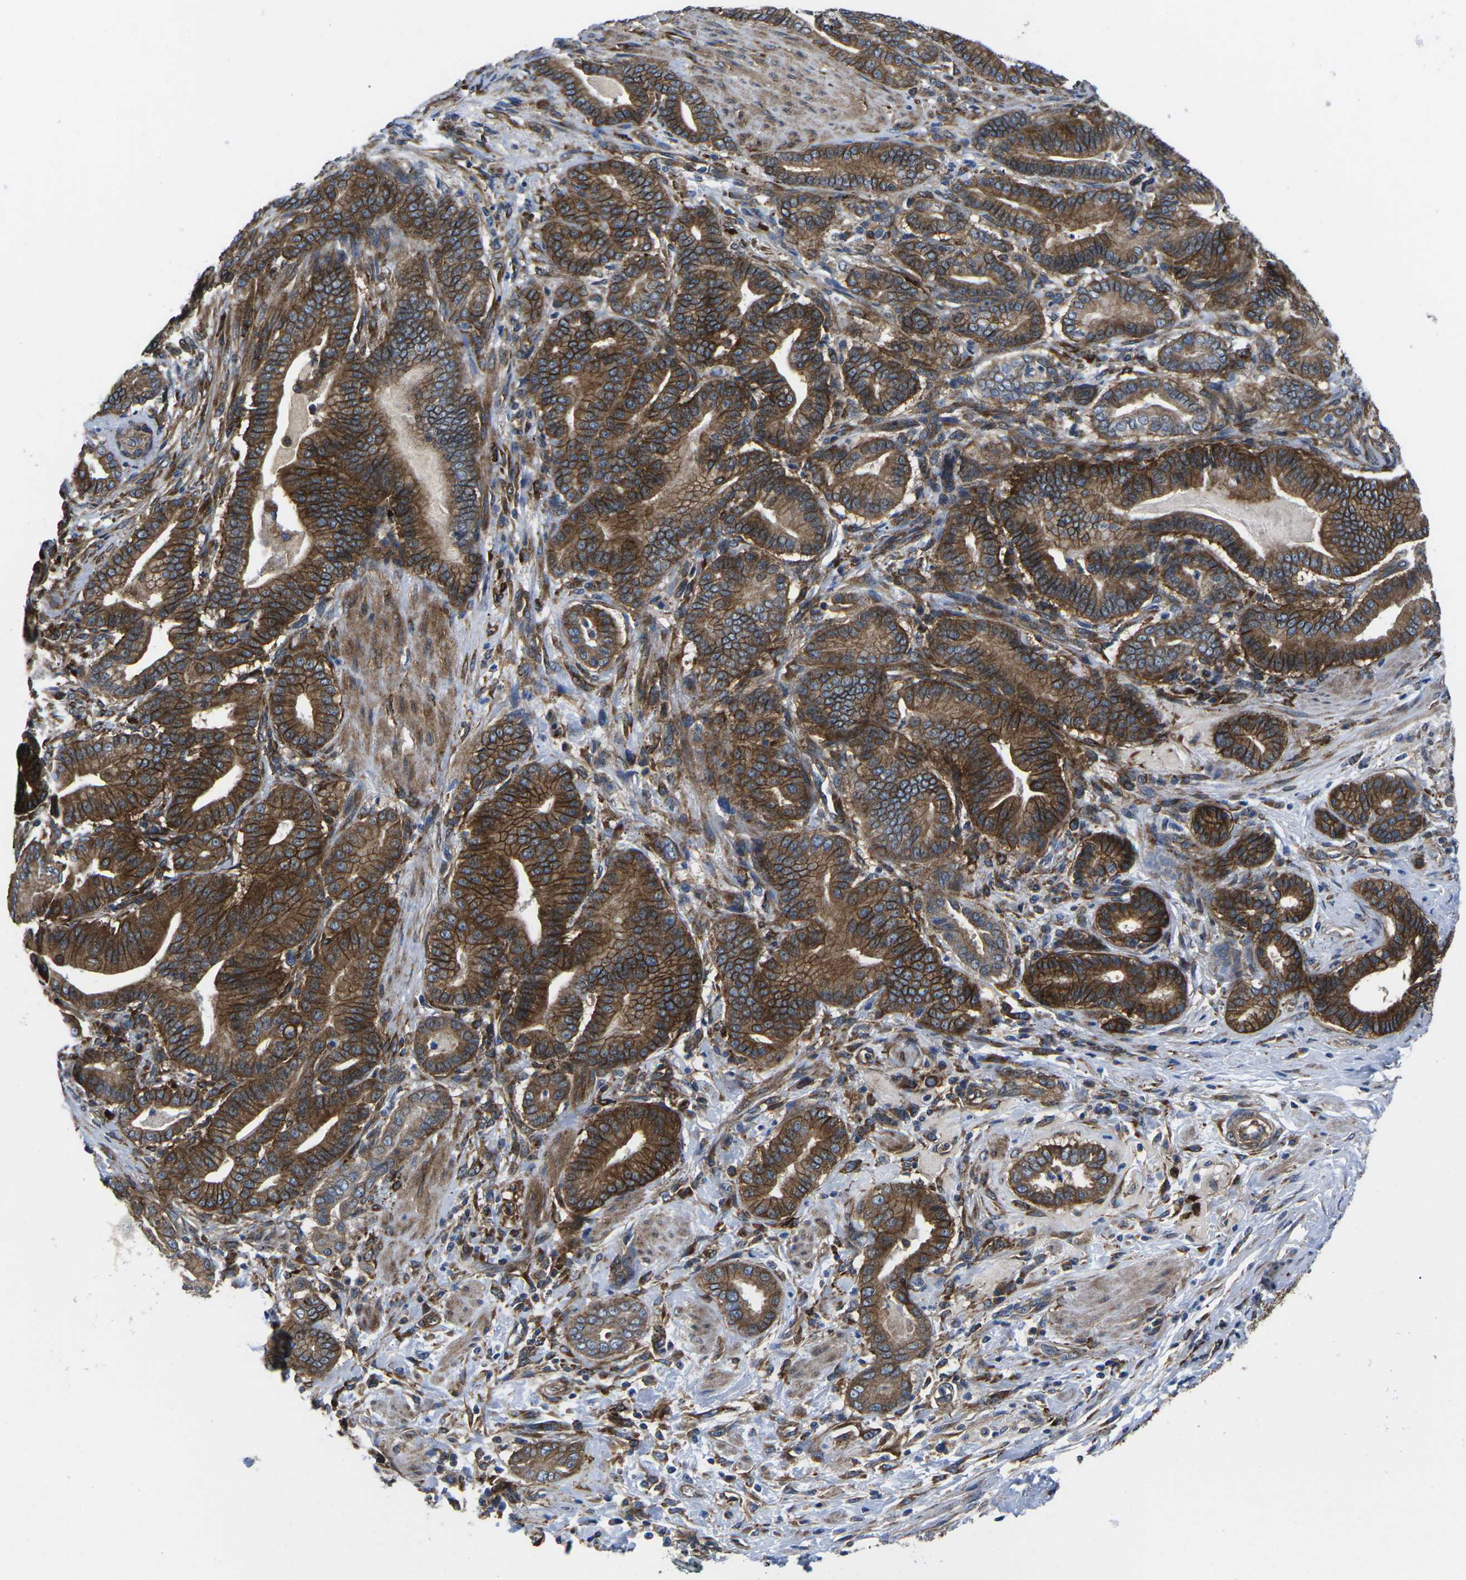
{"staining": {"intensity": "strong", "quantity": ">75%", "location": "cytoplasmic/membranous"}, "tissue": "pancreatic cancer", "cell_type": "Tumor cells", "image_type": "cancer", "snomed": [{"axis": "morphology", "description": "Normal tissue, NOS"}, {"axis": "morphology", "description": "Adenocarcinoma, NOS"}, {"axis": "topography", "description": "Pancreas"}], "caption": "Pancreatic cancer (adenocarcinoma) stained for a protein displays strong cytoplasmic/membranous positivity in tumor cells.", "gene": "DLG1", "patient": {"sex": "male", "age": 63}}